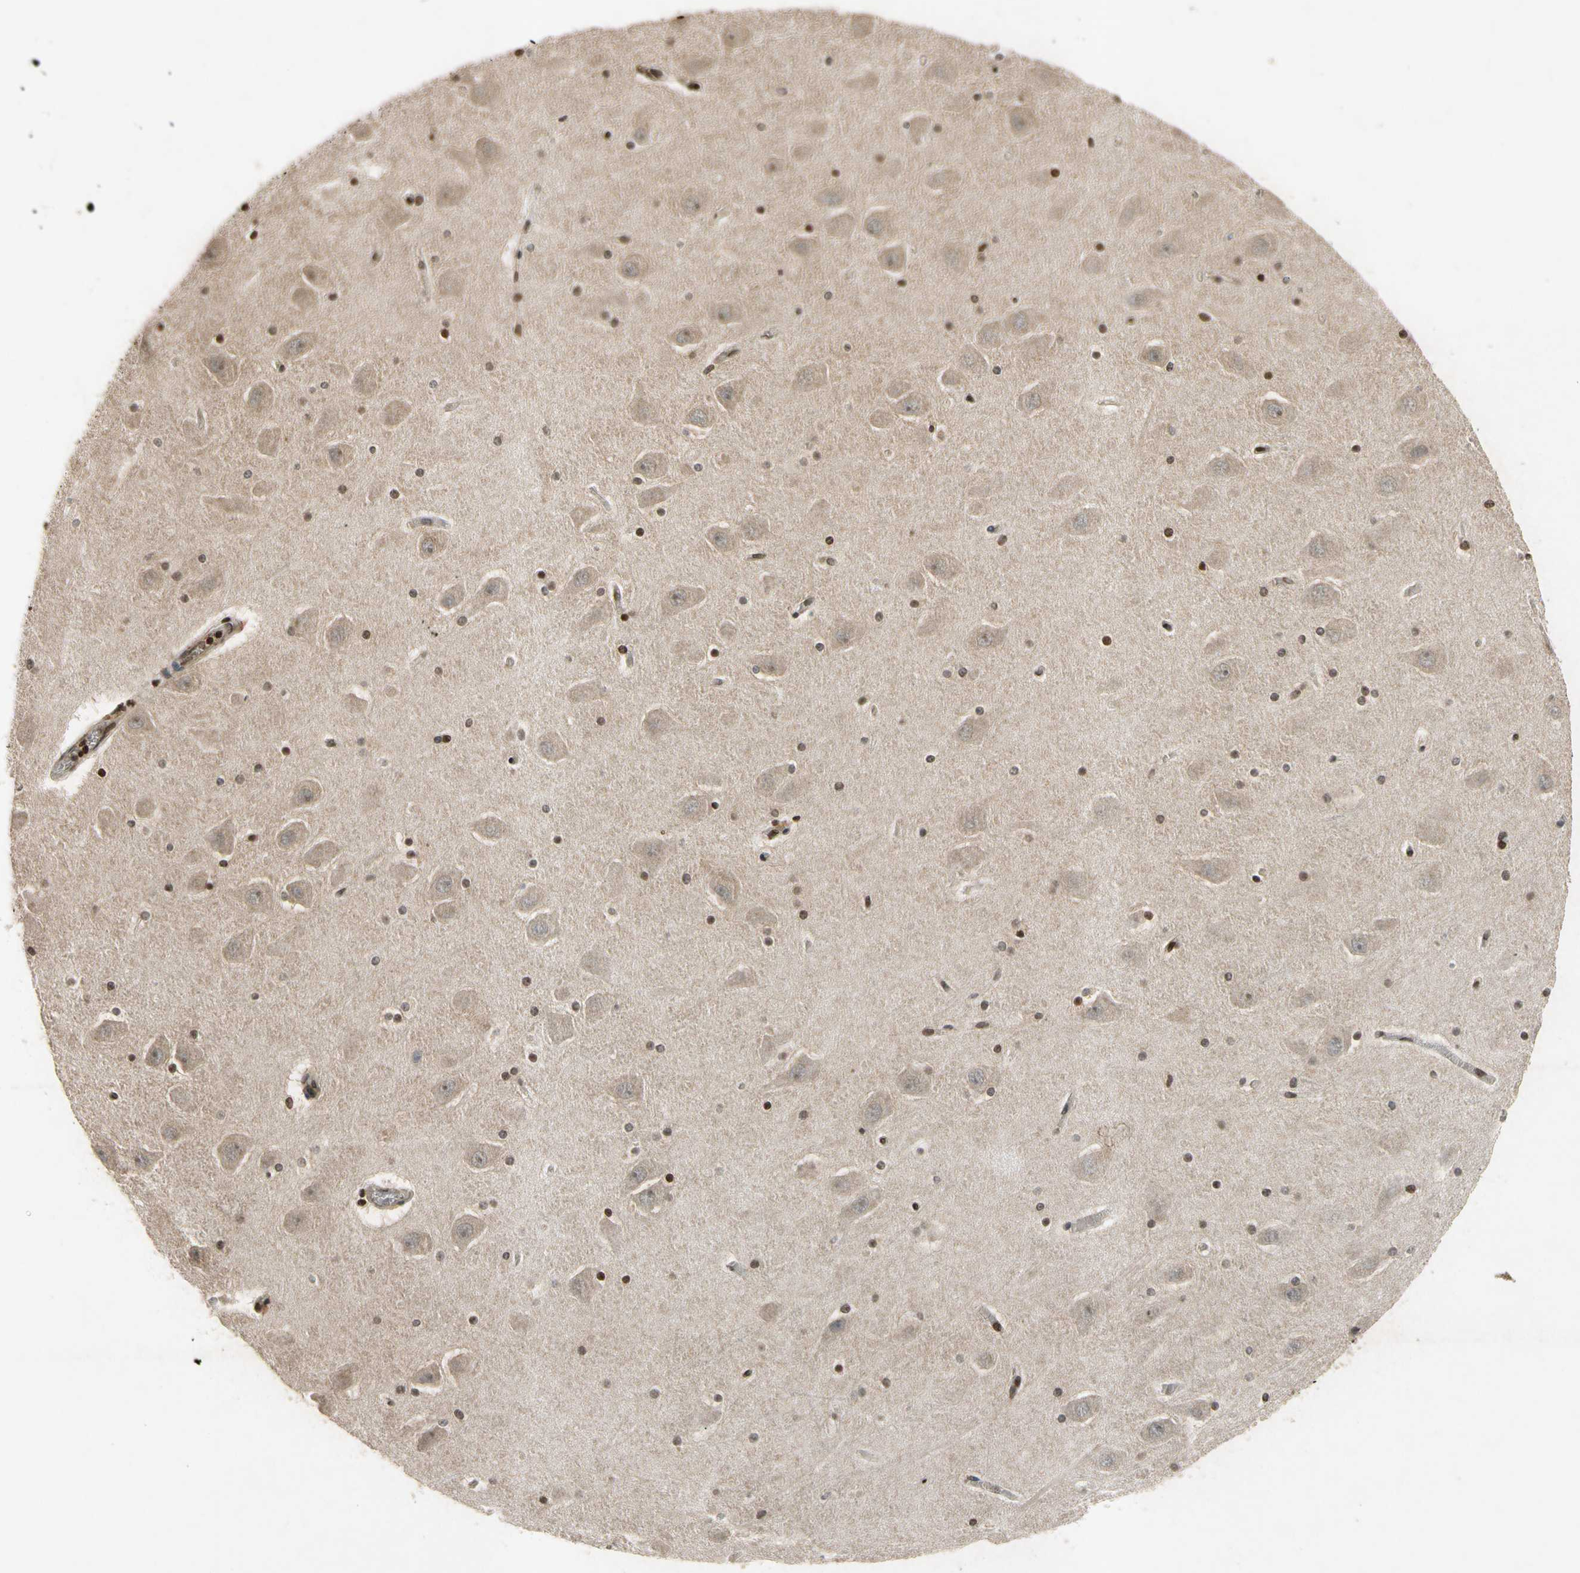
{"staining": {"intensity": "moderate", "quantity": ">75%", "location": "nuclear"}, "tissue": "hippocampus", "cell_type": "Glial cells", "image_type": "normal", "snomed": [{"axis": "morphology", "description": "Normal tissue, NOS"}, {"axis": "topography", "description": "Hippocampus"}], "caption": "A micrograph of hippocampus stained for a protein displays moderate nuclear brown staining in glial cells. (DAB (3,3'-diaminobenzidine) = brown stain, brightfield microscopy at high magnification).", "gene": "HOXB3", "patient": {"sex": "male", "age": 45}}